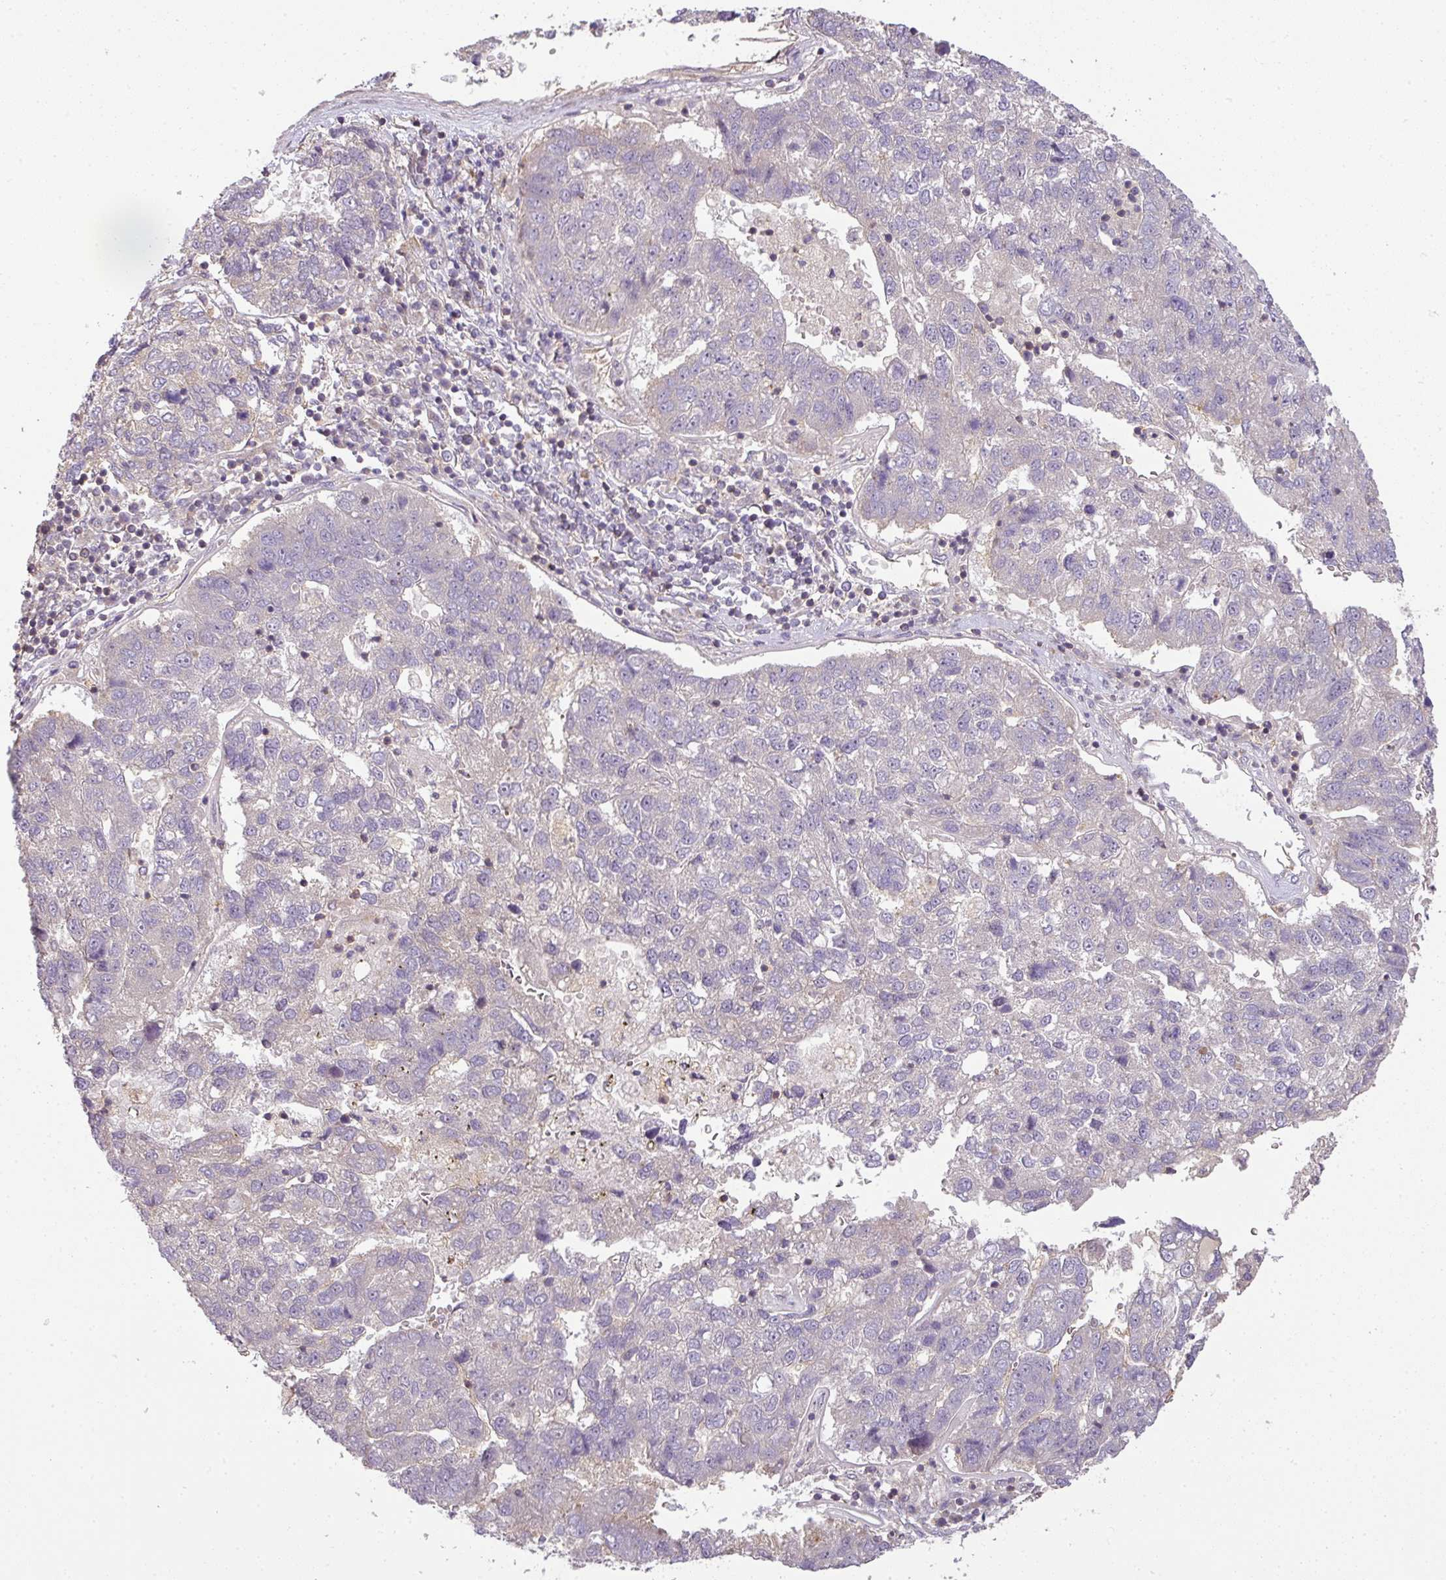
{"staining": {"intensity": "negative", "quantity": "none", "location": "none"}, "tissue": "pancreatic cancer", "cell_type": "Tumor cells", "image_type": "cancer", "snomed": [{"axis": "morphology", "description": "Adenocarcinoma, NOS"}, {"axis": "topography", "description": "Pancreas"}], "caption": "This is a image of immunohistochemistry staining of pancreatic cancer (adenocarcinoma), which shows no staining in tumor cells.", "gene": "TCL1B", "patient": {"sex": "female", "age": 61}}